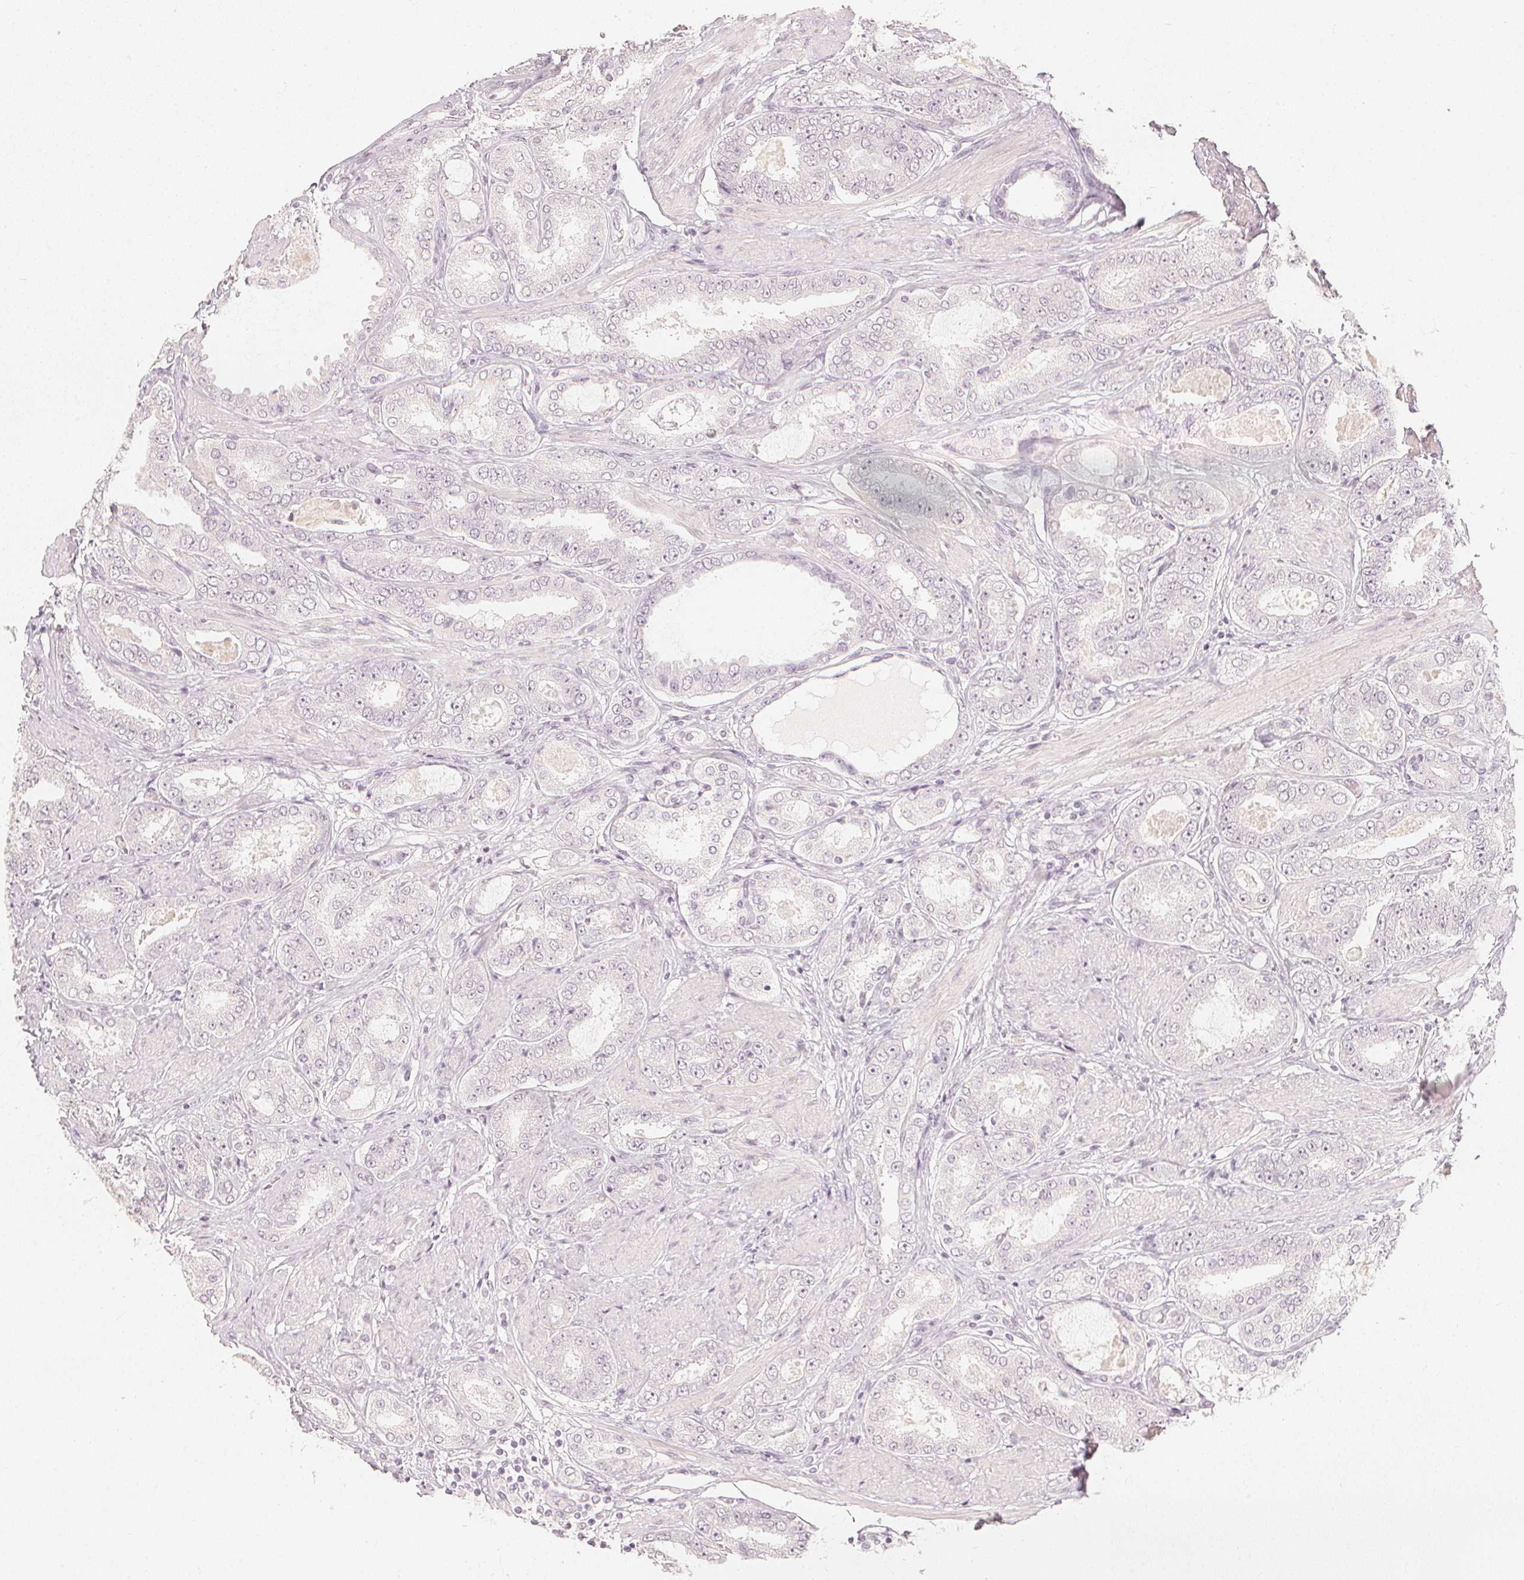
{"staining": {"intensity": "negative", "quantity": "none", "location": "none"}, "tissue": "prostate cancer", "cell_type": "Tumor cells", "image_type": "cancer", "snomed": [{"axis": "morphology", "description": "Adenocarcinoma, High grade"}, {"axis": "topography", "description": "Prostate"}], "caption": "Immunohistochemical staining of prostate cancer shows no significant positivity in tumor cells.", "gene": "CALB1", "patient": {"sex": "male", "age": 63}}